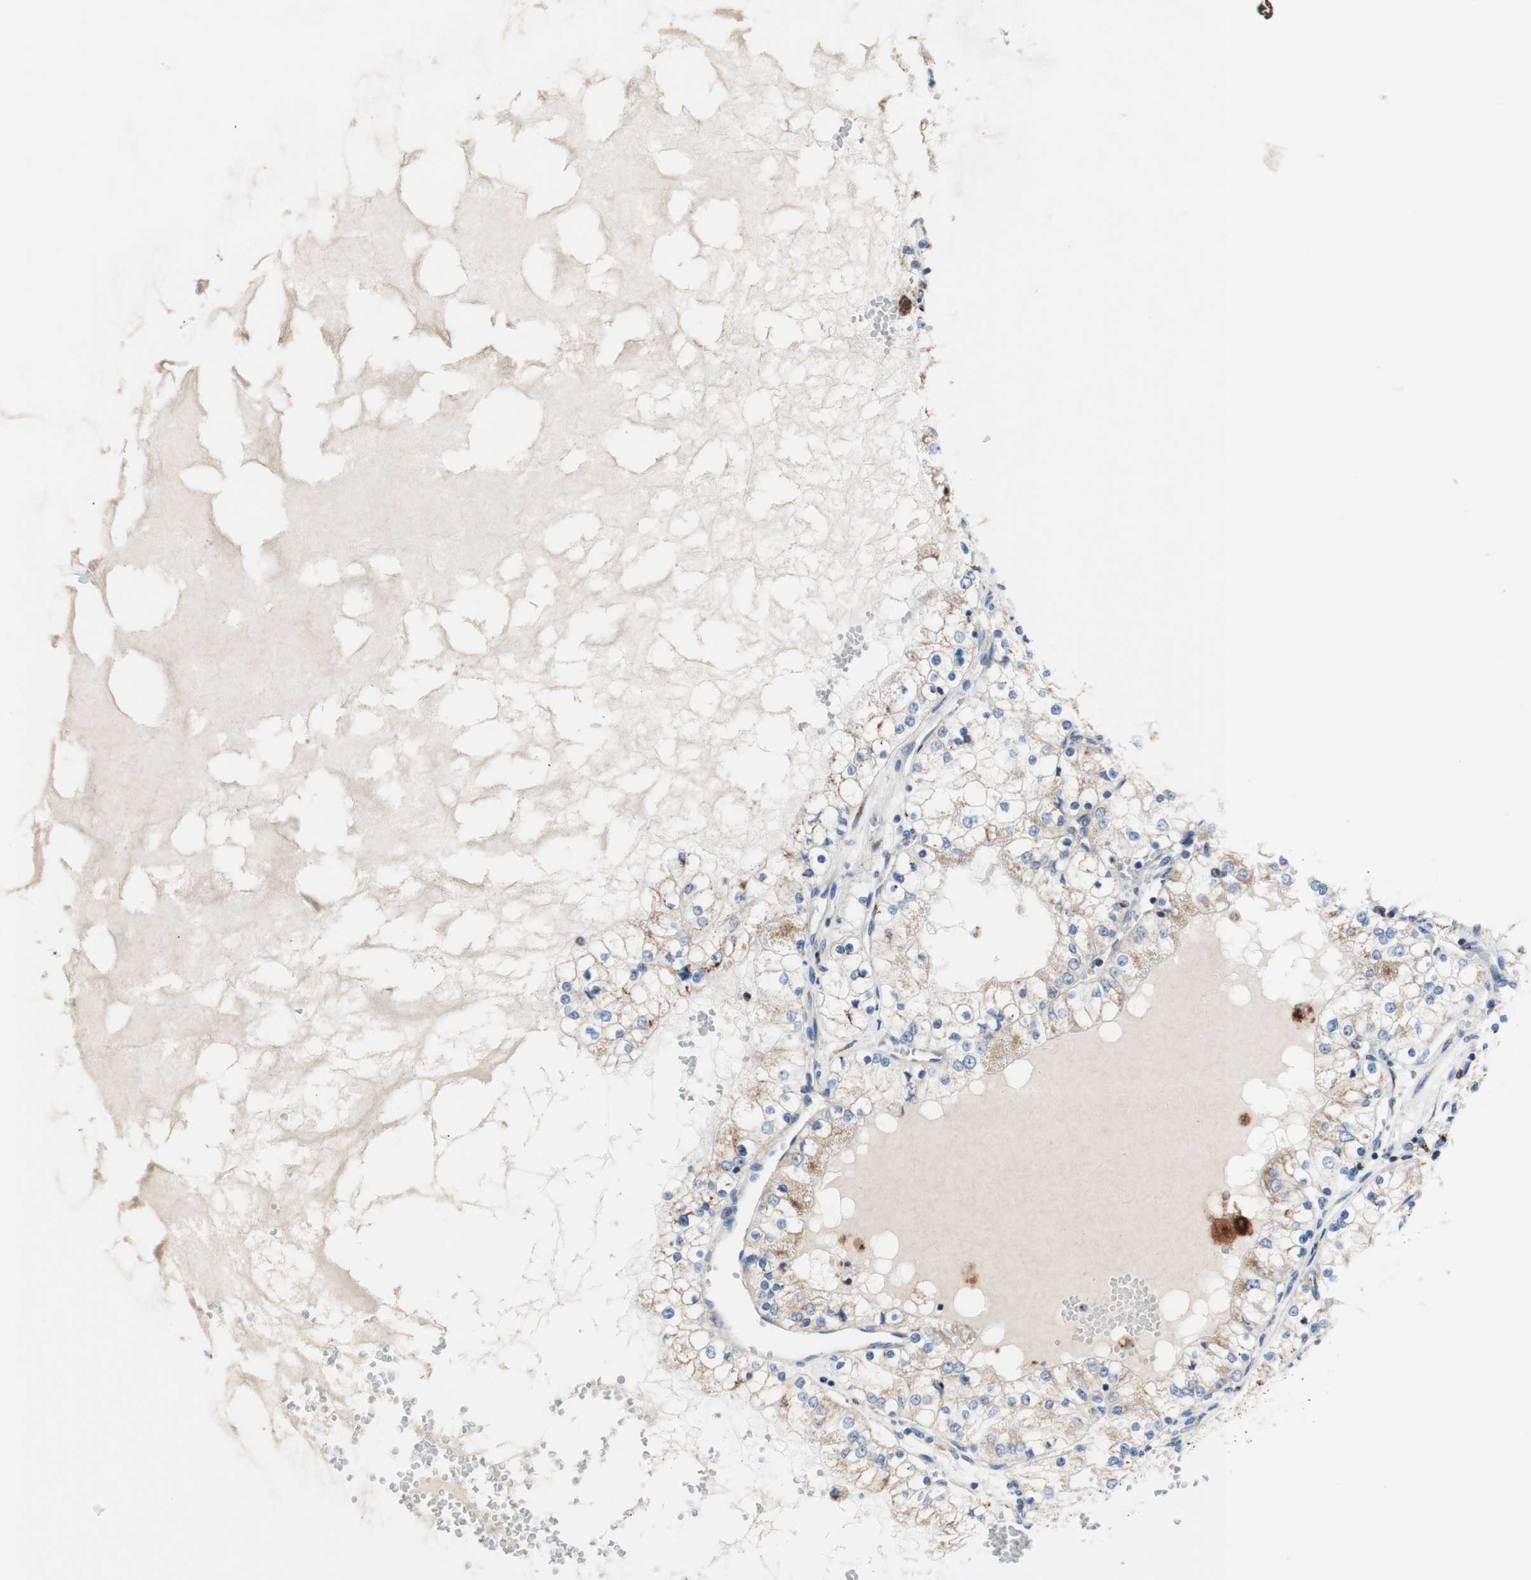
{"staining": {"intensity": "weak", "quantity": "25%-75%", "location": "cytoplasmic/membranous"}, "tissue": "renal cancer", "cell_type": "Tumor cells", "image_type": "cancer", "snomed": [{"axis": "morphology", "description": "Adenocarcinoma, NOS"}, {"axis": "topography", "description": "Kidney"}], "caption": "Immunohistochemistry (IHC) (DAB) staining of adenocarcinoma (renal) shows weak cytoplasmic/membranous protein staining in approximately 25%-75% of tumor cells. Ihc stains the protein of interest in brown and the nuclei are stained blue.", "gene": "GALNT2", "patient": {"sex": "male", "age": 68}}